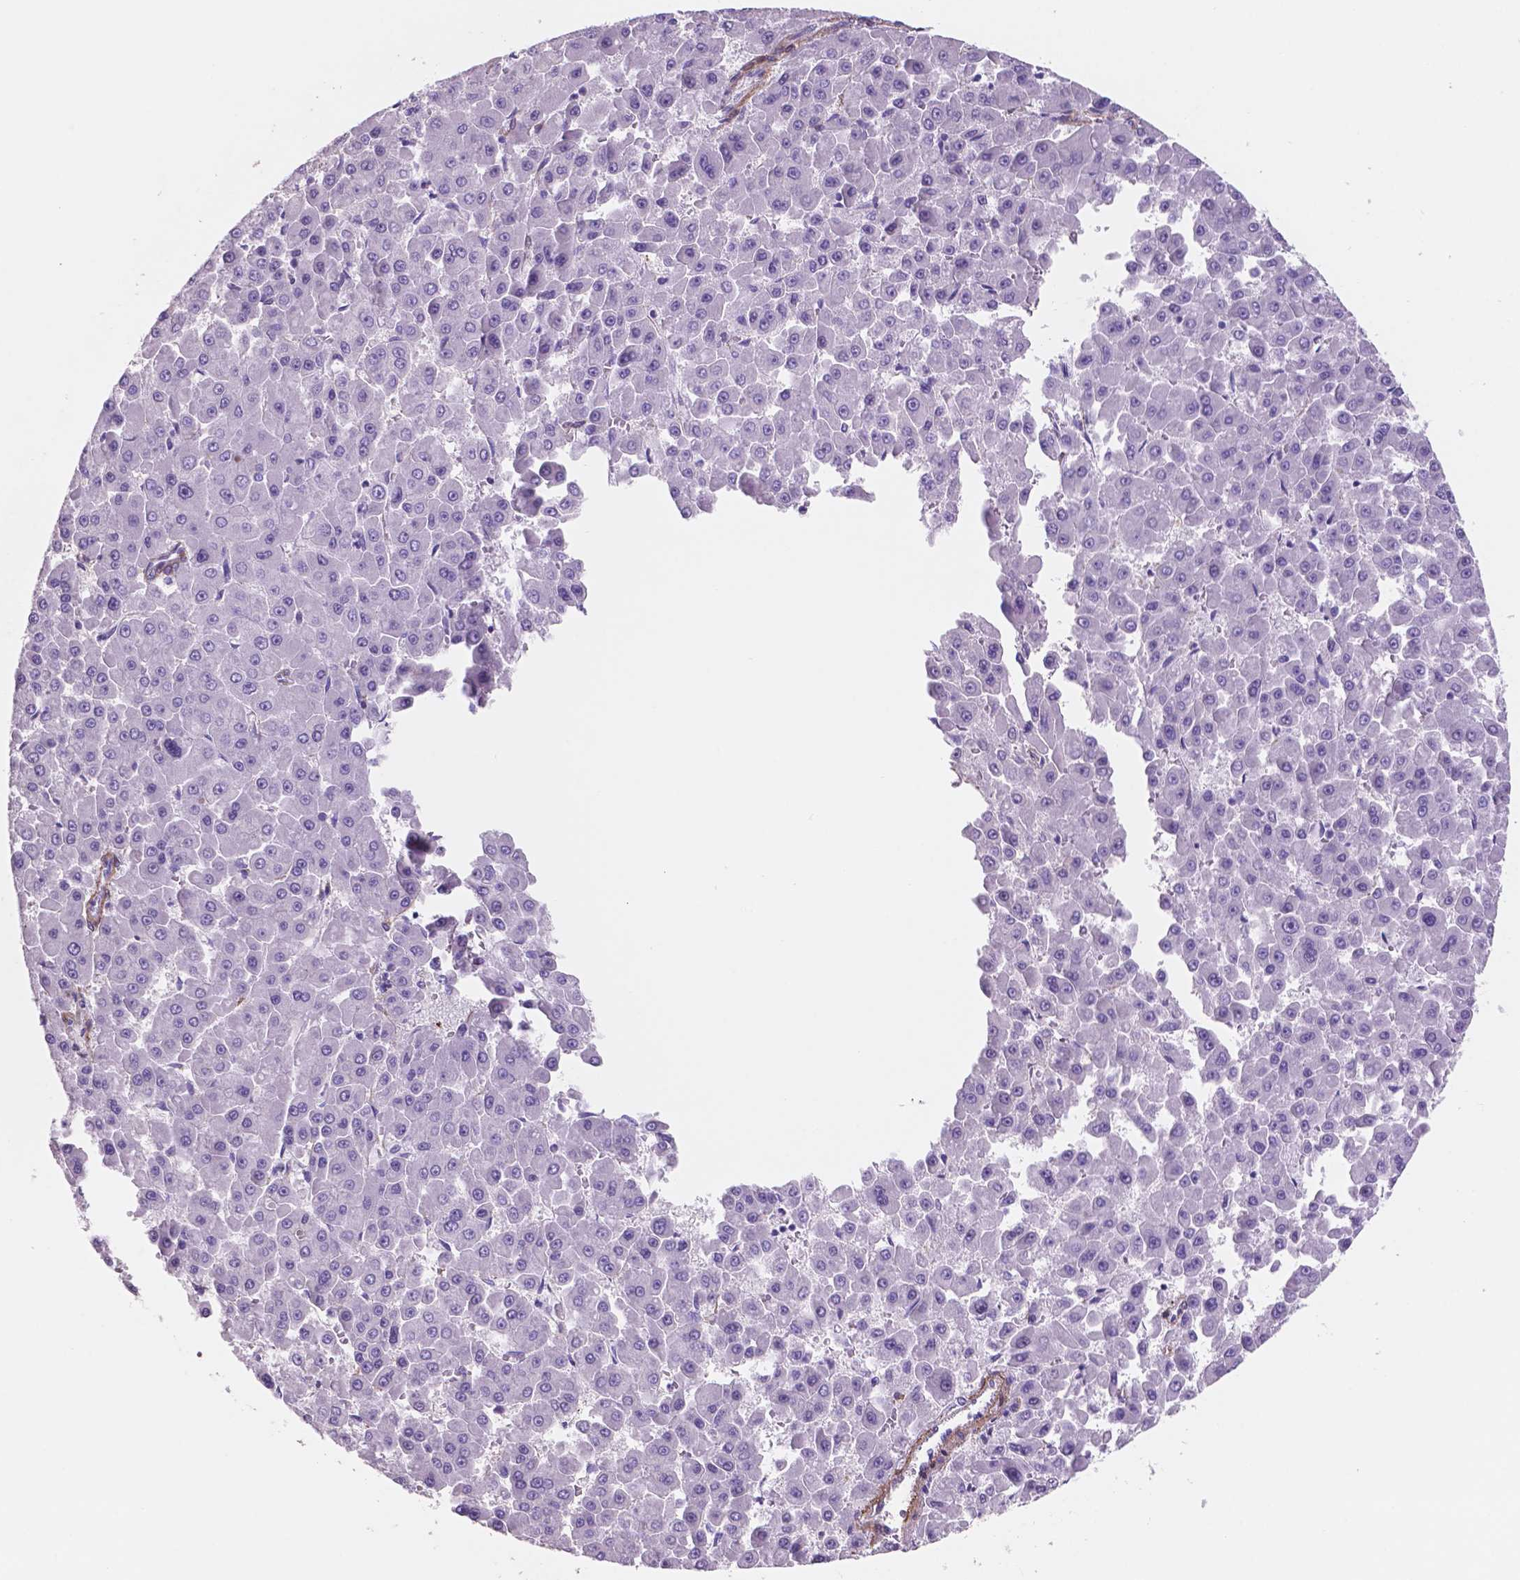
{"staining": {"intensity": "negative", "quantity": "none", "location": "none"}, "tissue": "liver cancer", "cell_type": "Tumor cells", "image_type": "cancer", "snomed": [{"axis": "morphology", "description": "Carcinoma, Hepatocellular, NOS"}, {"axis": "topography", "description": "Liver"}], "caption": "Immunohistochemistry (IHC) of human liver hepatocellular carcinoma displays no expression in tumor cells.", "gene": "TOR2A", "patient": {"sex": "male", "age": 78}}